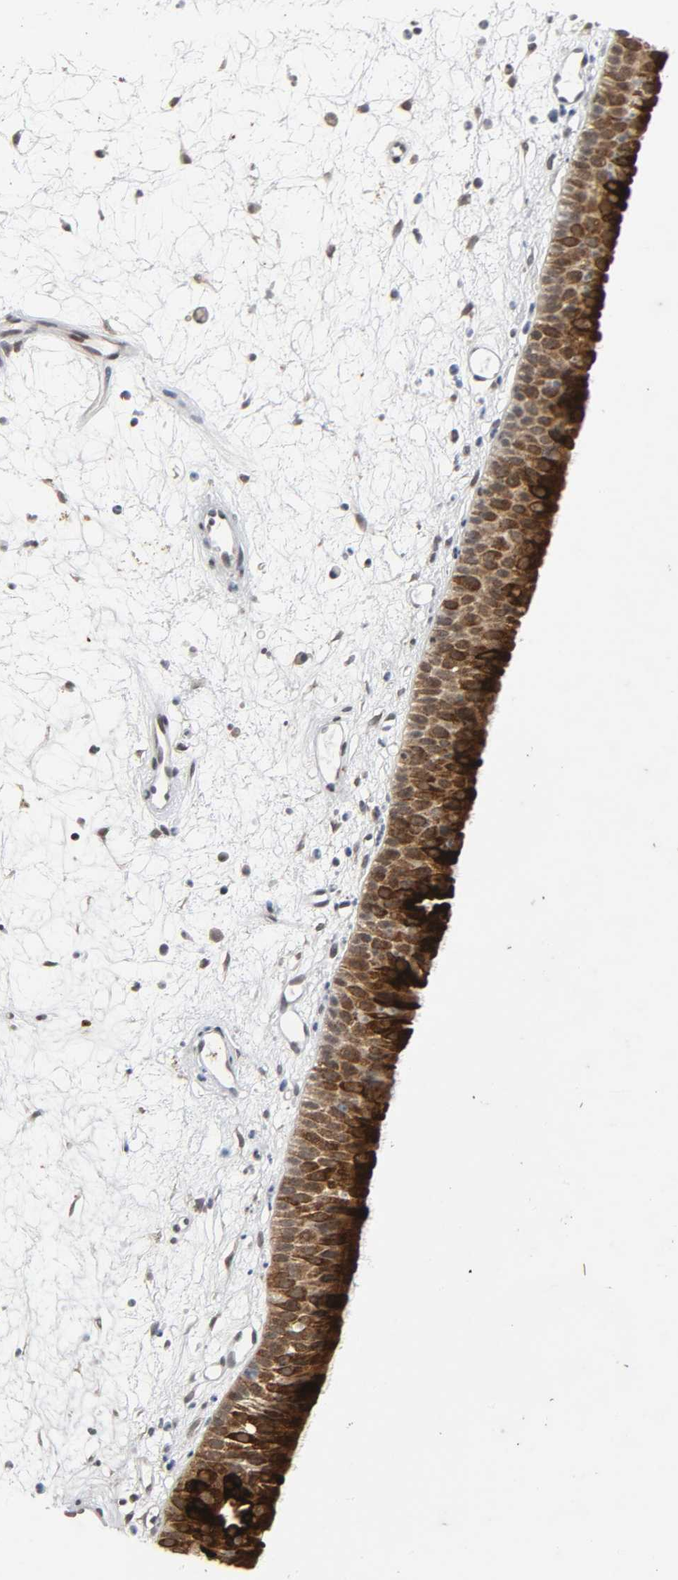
{"staining": {"intensity": "strong", "quantity": ">75%", "location": "cytoplasmic/membranous,nuclear"}, "tissue": "nasopharynx", "cell_type": "Respiratory epithelial cells", "image_type": "normal", "snomed": [{"axis": "morphology", "description": "Normal tissue, NOS"}, {"axis": "topography", "description": "Nasopharynx"}], "caption": "Unremarkable nasopharynx was stained to show a protein in brown. There is high levels of strong cytoplasmic/membranous,nuclear positivity in about >75% of respiratory epithelial cells. Ihc stains the protein in brown and the nuclei are stained blue.", "gene": "MUC1", "patient": {"sex": "female", "age": 54}}